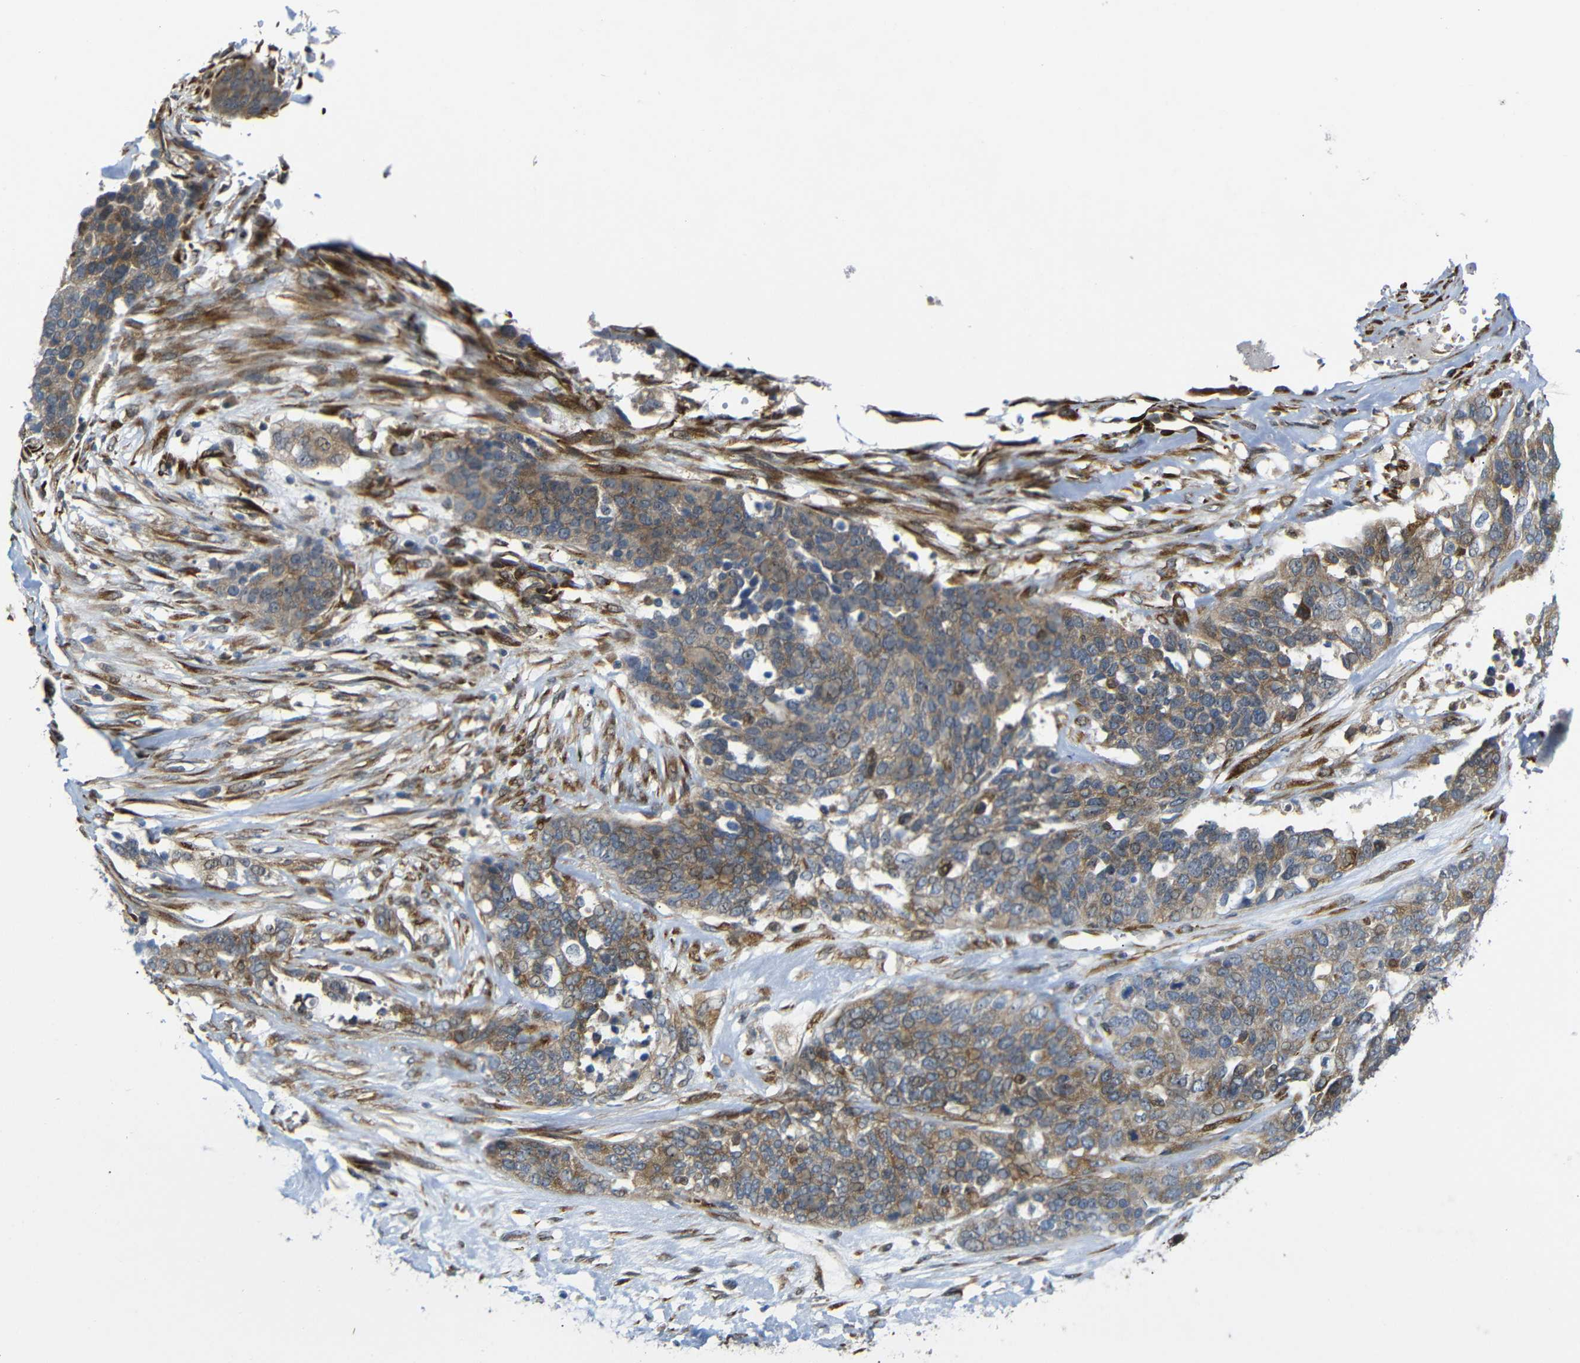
{"staining": {"intensity": "weak", "quantity": ">75%", "location": "cytoplasmic/membranous"}, "tissue": "ovarian cancer", "cell_type": "Tumor cells", "image_type": "cancer", "snomed": [{"axis": "morphology", "description": "Cystadenocarcinoma, serous, NOS"}, {"axis": "topography", "description": "Ovary"}], "caption": "A brown stain shows weak cytoplasmic/membranous positivity of a protein in human ovarian cancer (serous cystadenocarcinoma) tumor cells. The staining is performed using DAB (3,3'-diaminobenzidine) brown chromogen to label protein expression. The nuclei are counter-stained blue using hematoxylin.", "gene": "P3H2", "patient": {"sex": "female", "age": 44}}